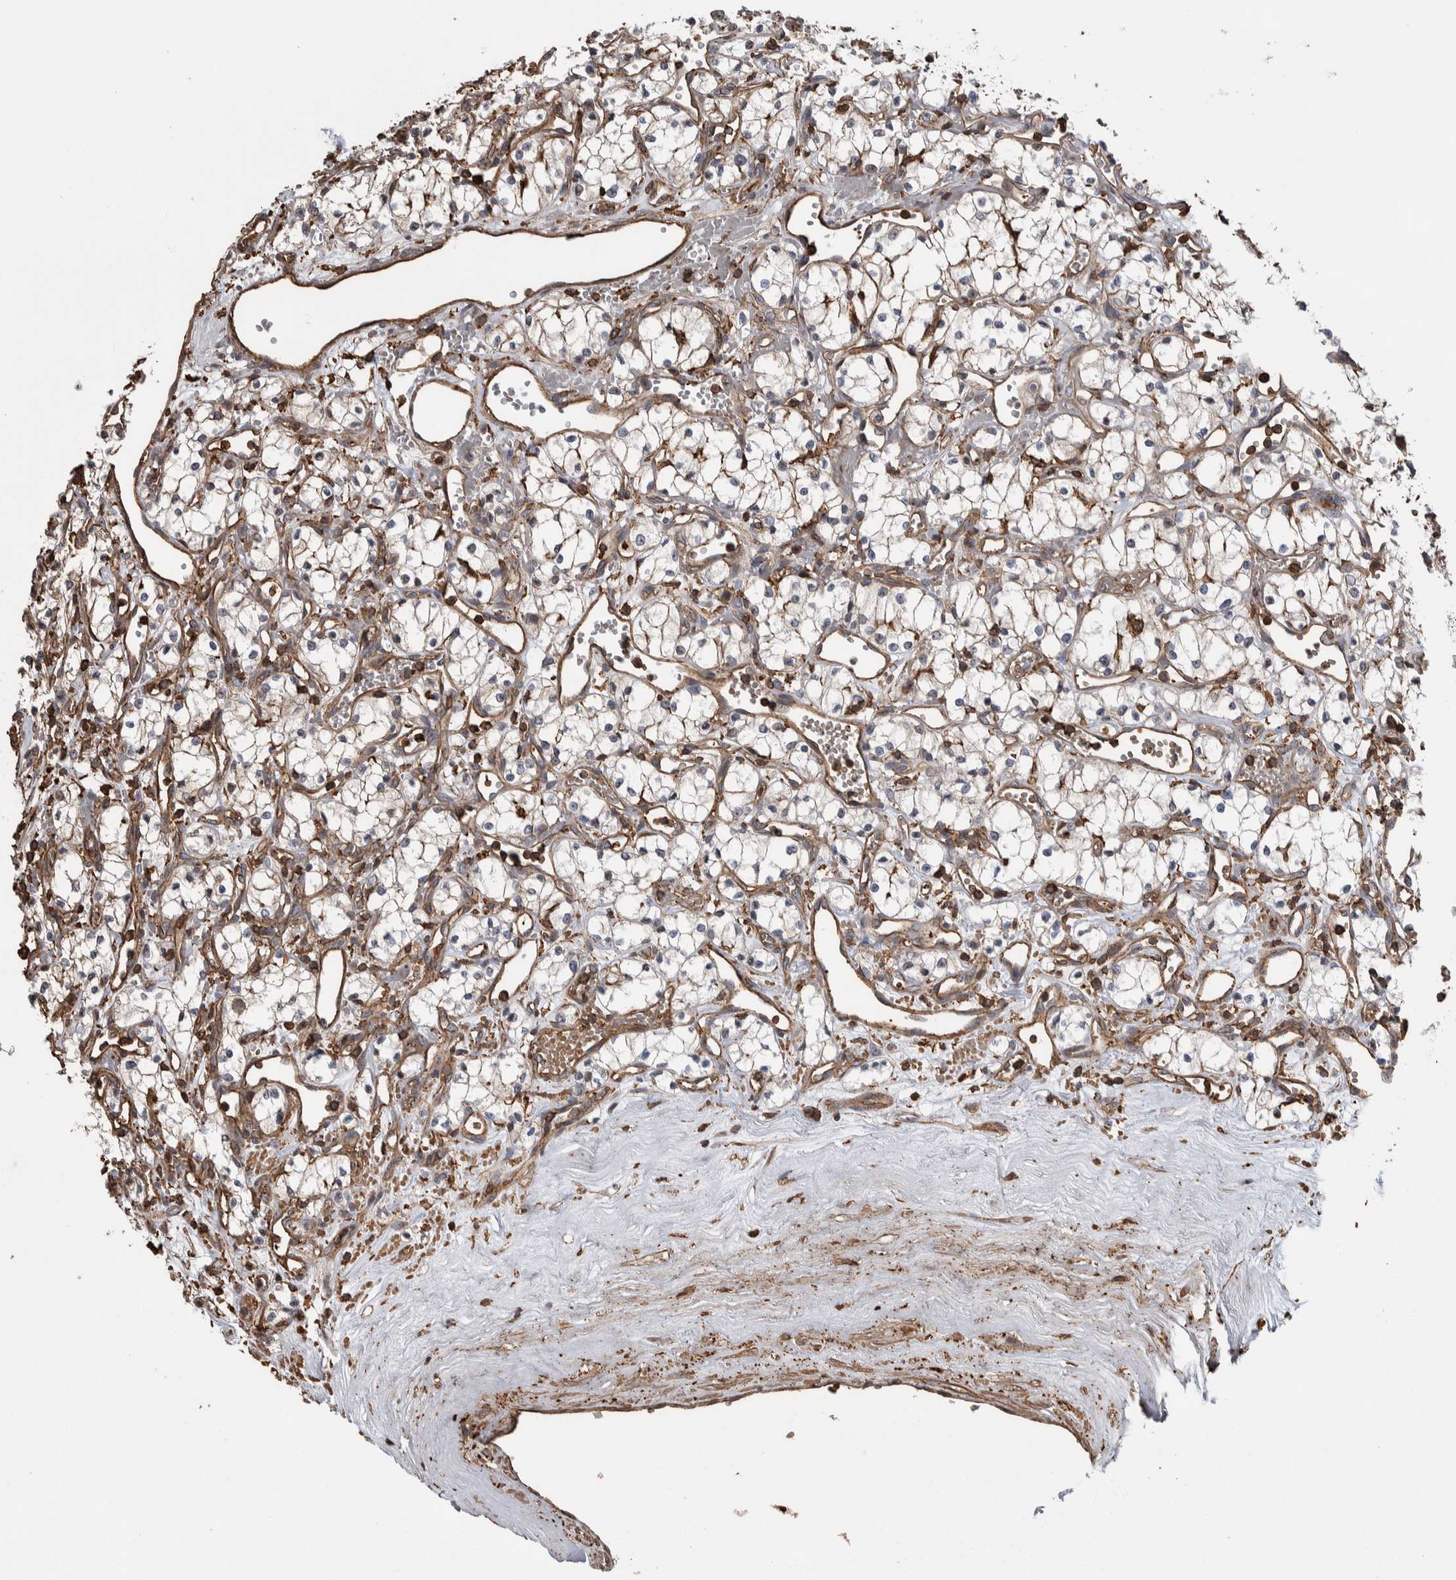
{"staining": {"intensity": "weak", "quantity": "<25%", "location": "cytoplasmic/membranous"}, "tissue": "renal cancer", "cell_type": "Tumor cells", "image_type": "cancer", "snomed": [{"axis": "morphology", "description": "Adenocarcinoma, NOS"}, {"axis": "topography", "description": "Kidney"}], "caption": "Micrograph shows no protein expression in tumor cells of renal cancer (adenocarcinoma) tissue.", "gene": "ENPP2", "patient": {"sex": "male", "age": 59}}